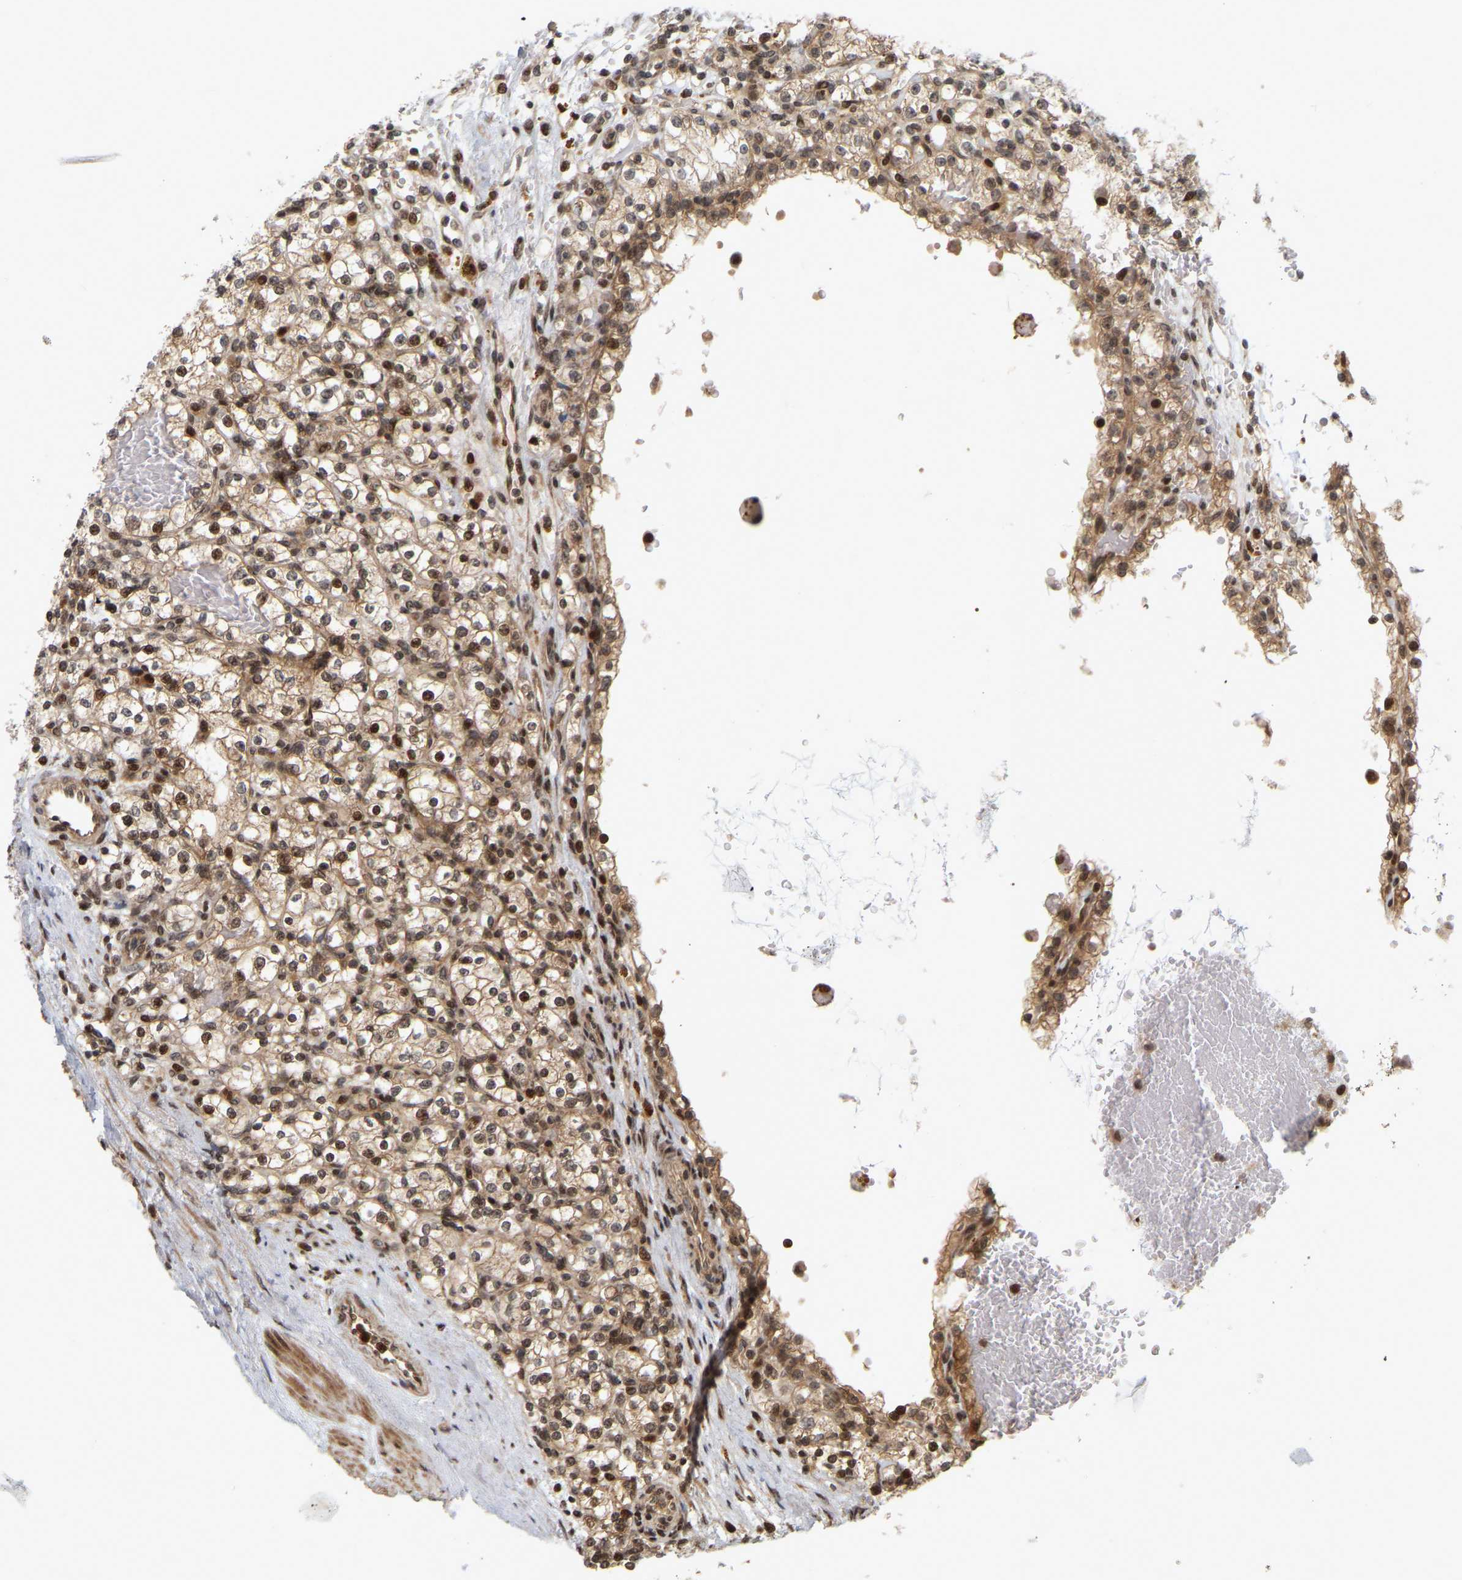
{"staining": {"intensity": "moderate", "quantity": ">75%", "location": "cytoplasmic/membranous,nuclear"}, "tissue": "renal cancer", "cell_type": "Tumor cells", "image_type": "cancer", "snomed": [{"axis": "morphology", "description": "Normal tissue, NOS"}, {"axis": "morphology", "description": "Adenocarcinoma, NOS"}, {"axis": "topography", "description": "Kidney"}], "caption": "Immunohistochemistry (IHC) (DAB (3,3'-diaminobenzidine)) staining of human renal cancer (adenocarcinoma) exhibits moderate cytoplasmic/membranous and nuclear protein staining in approximately >75% of tumor cells.", "gene": "NFE2L2", "patient": {"sex": "female", "age": 55}}